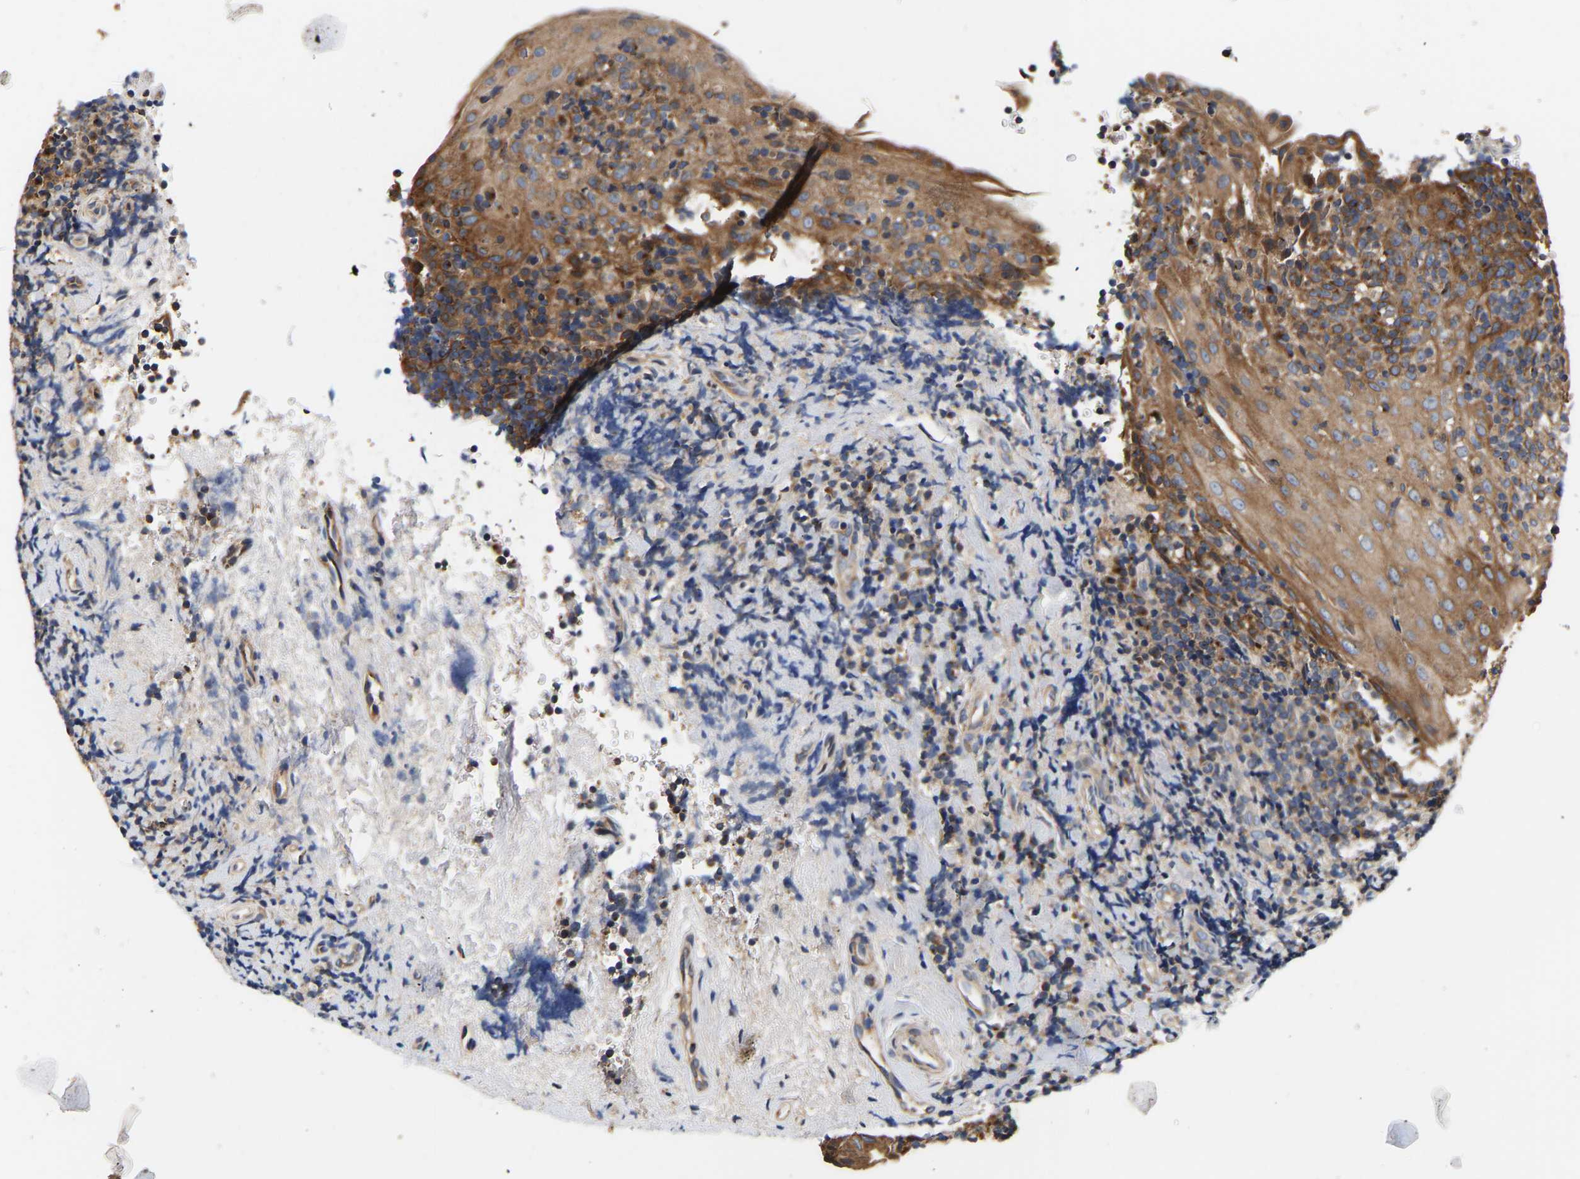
{"staining": {"intensity": "weak", "quantity": ">75%", "location": "cytoplasmic/membranous"}, "tissue": "tonsil", "cell_type": "Germinal center cells", "image_type": "normal", "snomed": [{"axis": "morphology", "description": "Normal tissue, NOS"}, {"axis": "topography", "description": "Tonsil"}], "caption": "A photomicrograph showing weak cytoplasmic/membranous expression in approximately >75% of germinal center cells in normal tonsil, as visualized by brown immunohistochemical staining.", "gene": "LRBA", "patient": {"sex": "male", "age": 37}}